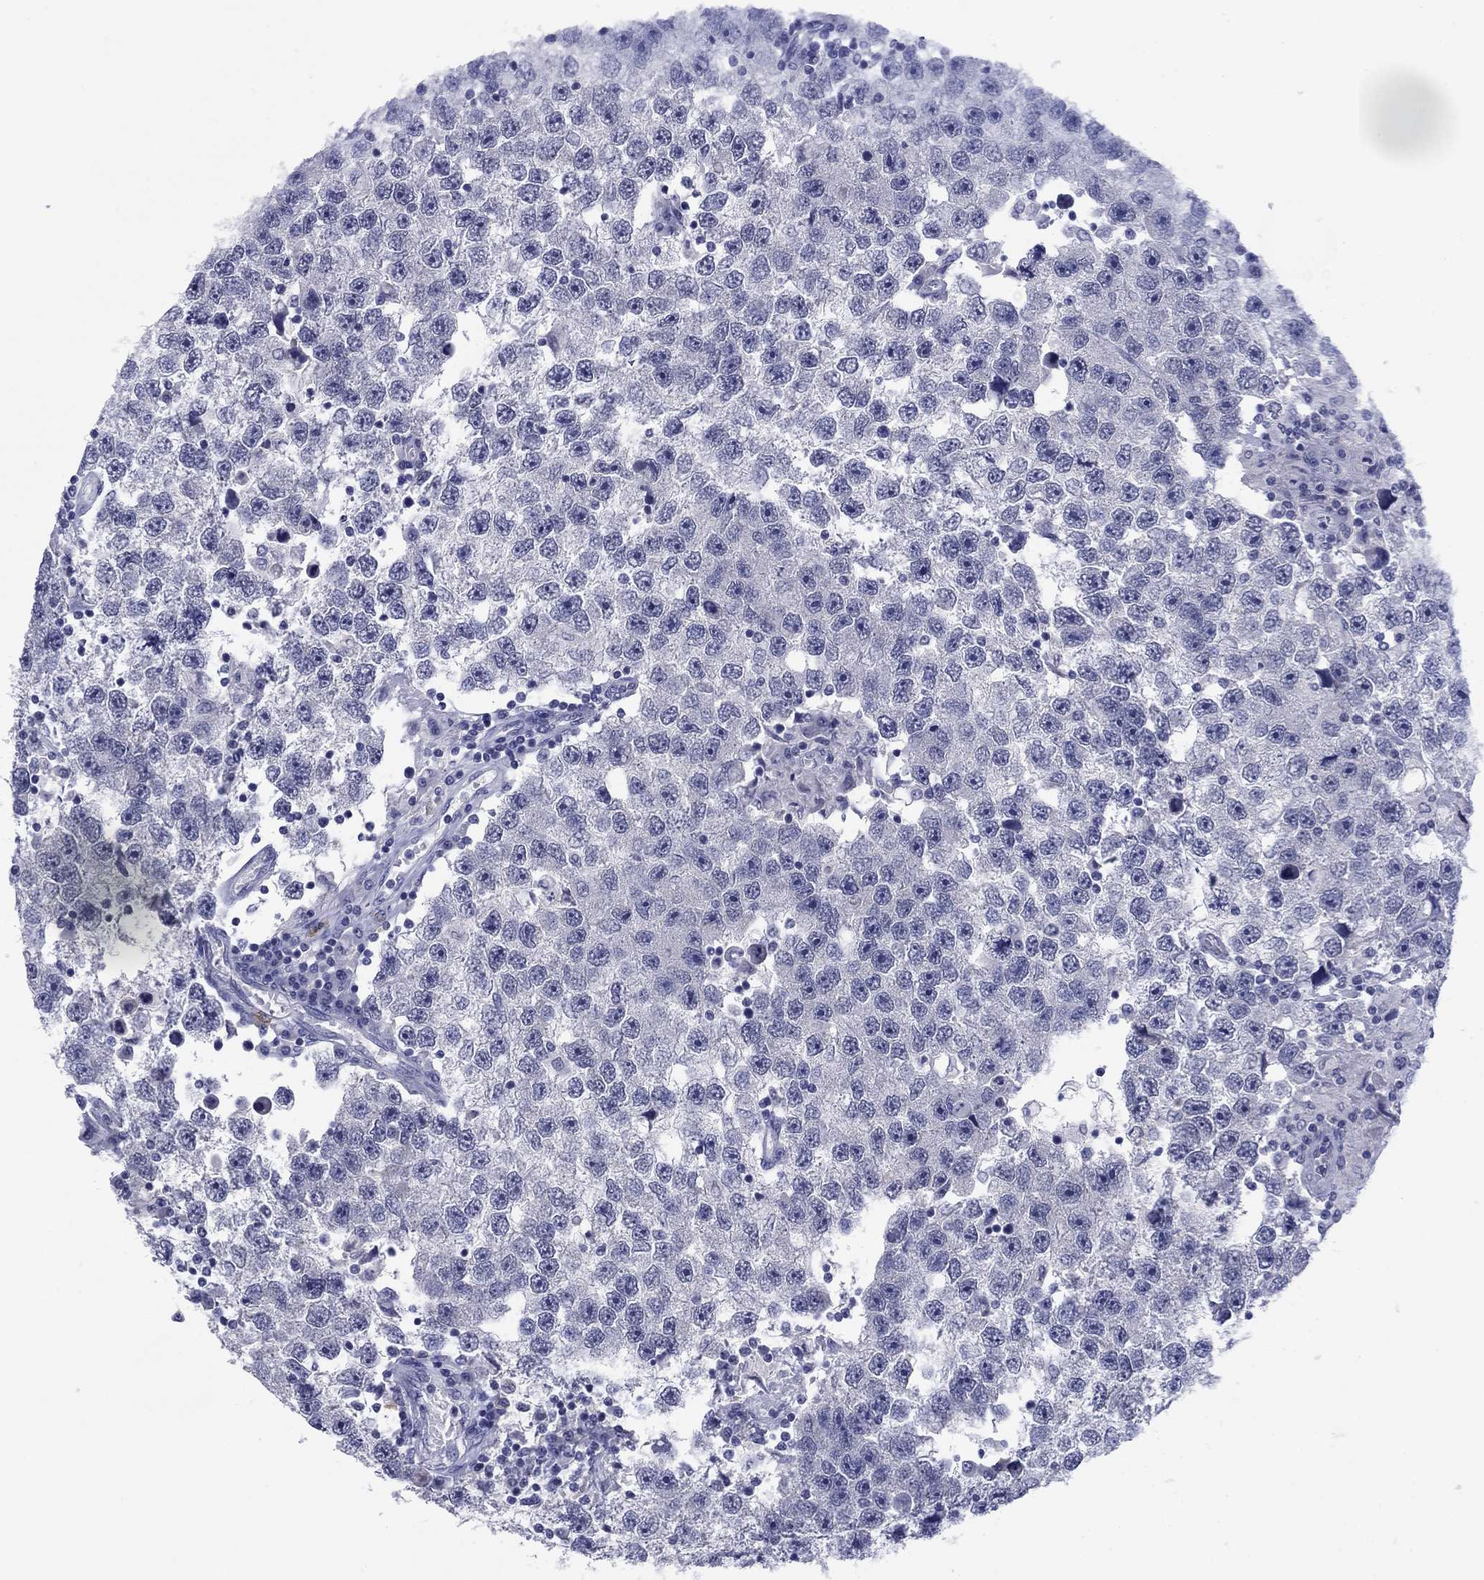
{"staining": {"intensity": "negative", "quantity": "none", "location": "none"}, "tissue": "testis cancer", "cell_type": "Tumor cells", "image_type": "cancer", "snomed": [{"axis": "morphology", "description": "Seminoma, NOS"}, {"axis": "topography", "description": "Testis"}], "caption": "Photomicrograph shows no protein positivity in tumor cells of testis seminoma tissue.", "gene": "HAO1", "patient": {"sex": "male", "age": 26}}